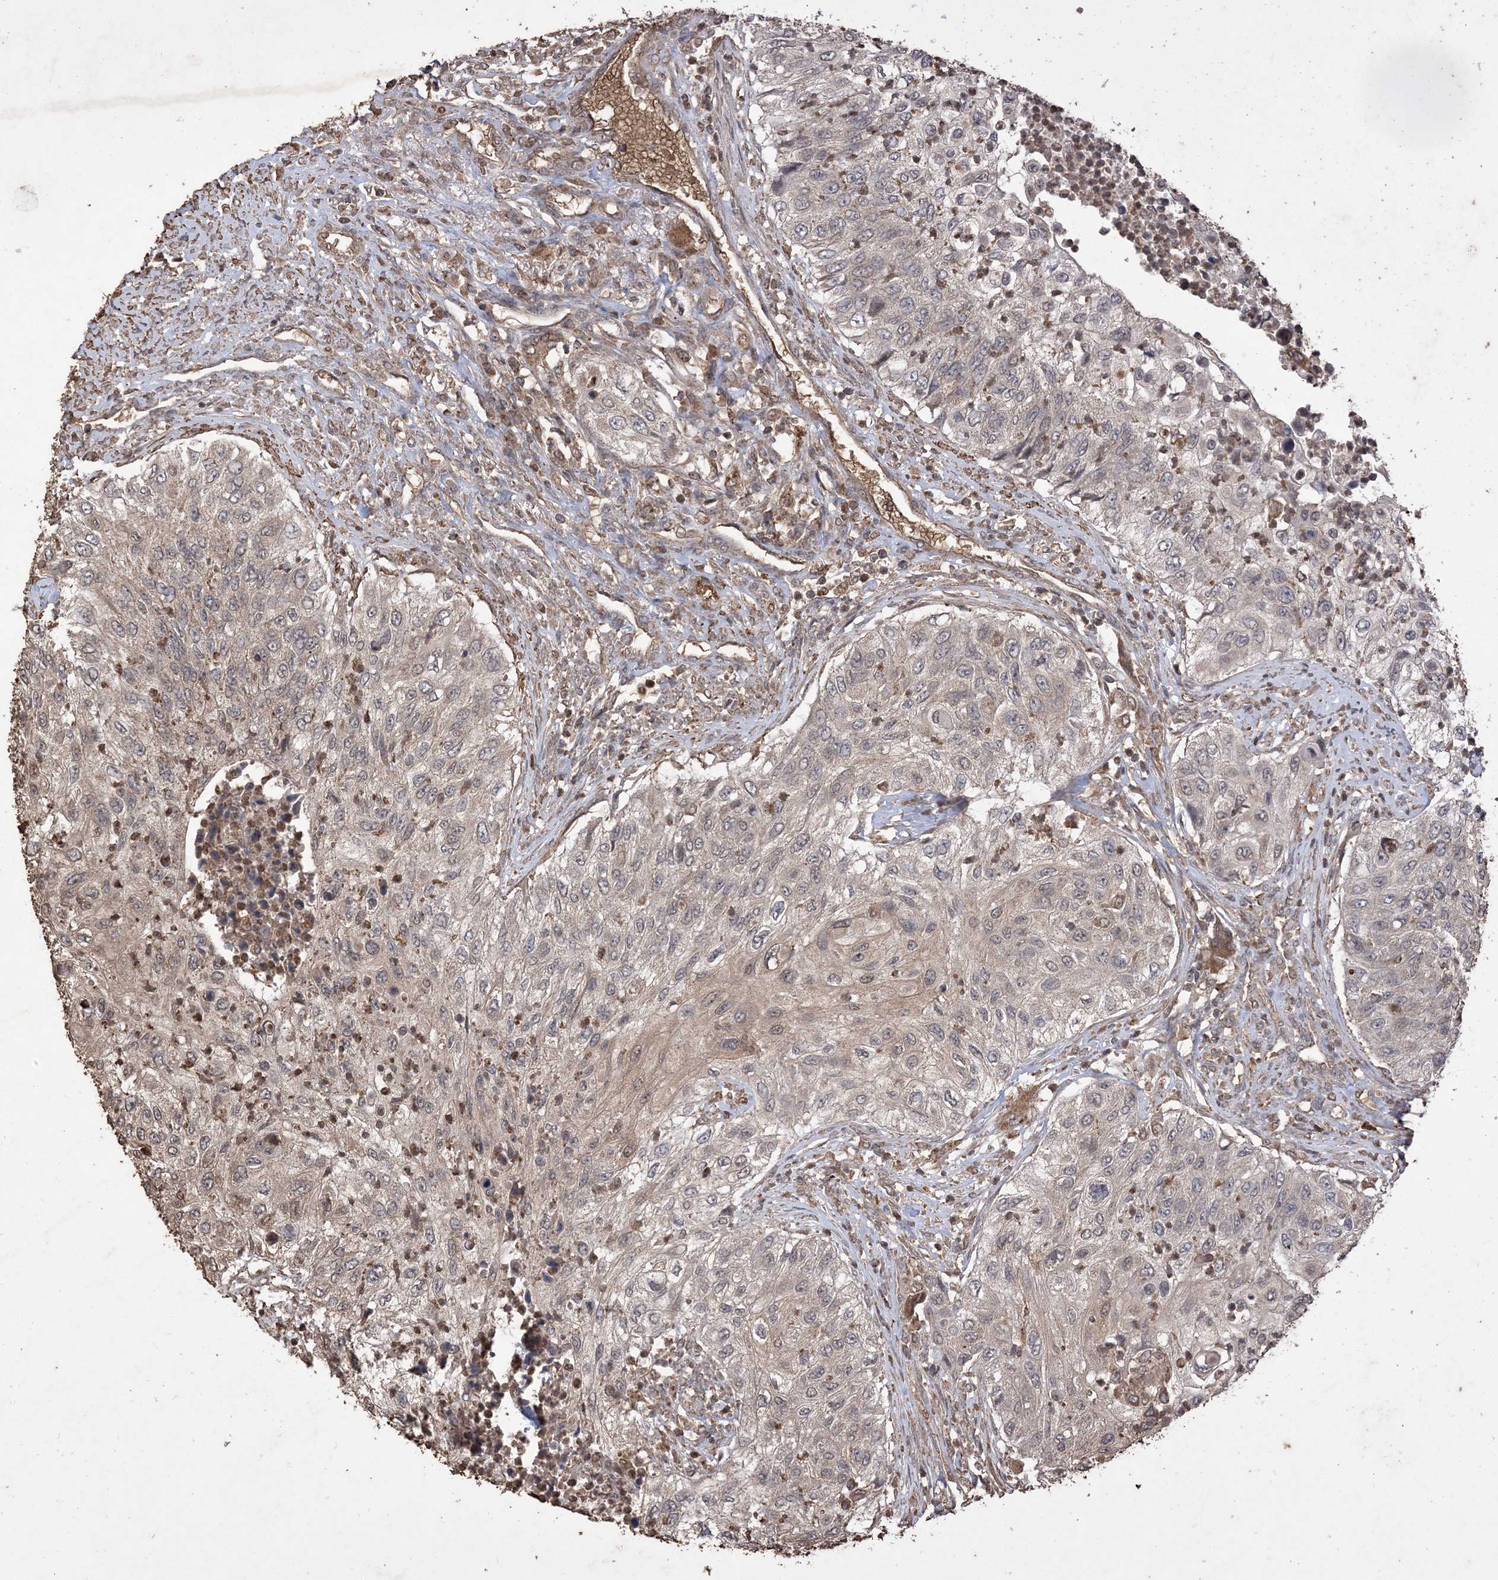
{"staining": {"intensity": "weak", "quantity": "<25%", "location": "cytoplasmic/membranous"}, "tissue": "urothelial cancer", "cell_type": "Tumor cells", "image_type": "cancer", "snomed": [{"axis": "morphology", "description": "Urothelial carcinoma, High grade"}, {"axis": "topography", "description": "Urinary bladder"}], "caption": "High power microscopy image of an IHC image of urothelial cancer, revealing no significant positivity in tumor cells.", "gene": "HPS4", "patient": {"sex": "female", "age": 60}}